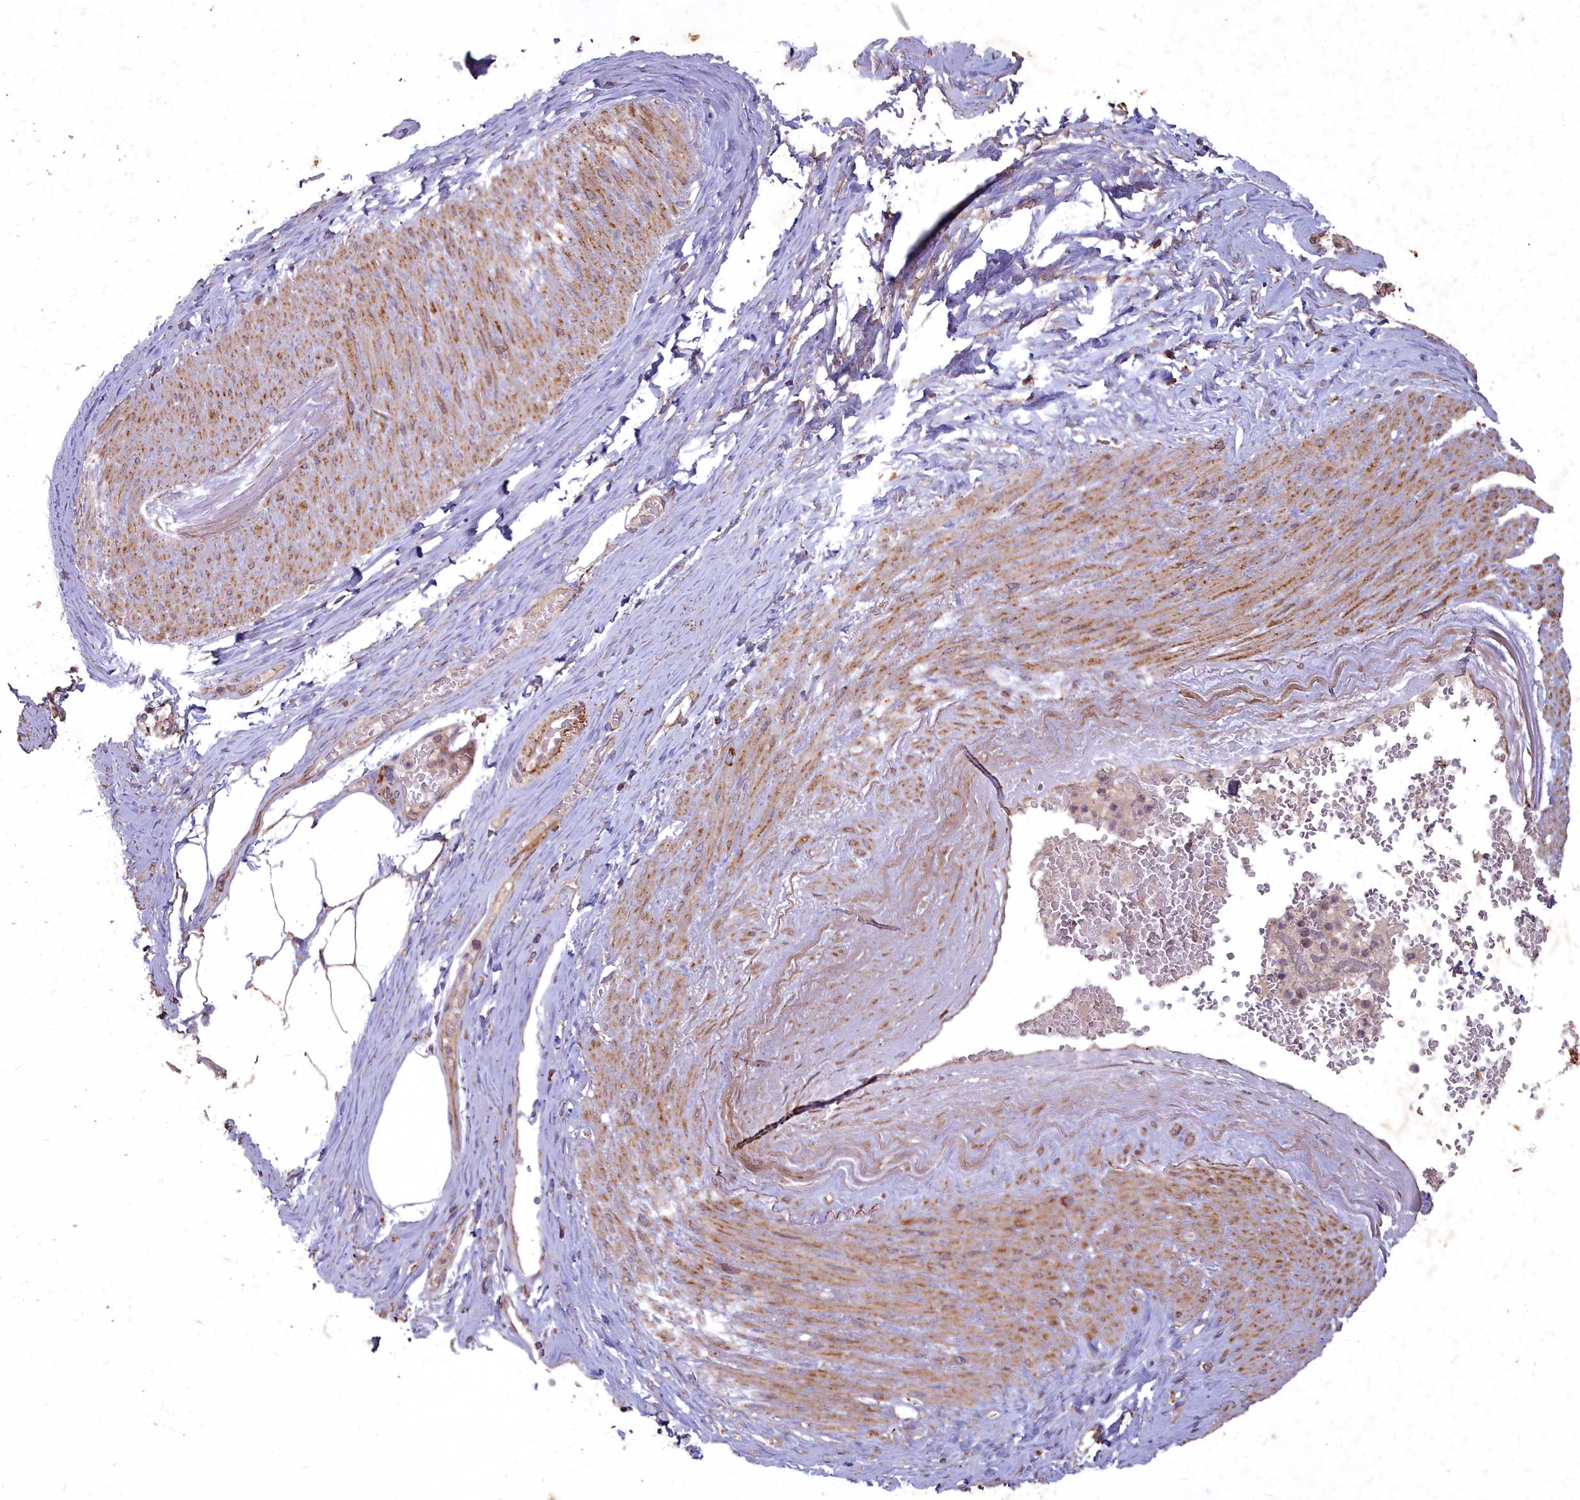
{"staining": {"intensity": "moderate", "quantity": ">75%", "location": "cytoplasmic/membranous"}, "tissue": "adipose tissue", "cell_type": "Adipocytes", "image_type": "normal", "snomed": [{"axis": "morphology", "description": "Normal tissue, NOS"}, {"axis": "morphology", "description": "Adenocarcinoma, Low grade"}, {"axis": "topography", "description": "Prostate"}, {"axis": "topography", "description": "Peripheral nerve tissue"}], "caption": "IHC micrograph of normal adipose tissue: adipose tissue stained using immunohistochemistry demonstrates medium levels of moderate protein expression localized specifically in the cytoplasmic/membranous of adipocytes, appearing as a cytoplasmic/membranous brown color.", "gene": "COX11", "patient": {"sex": "male", "age": 63}}